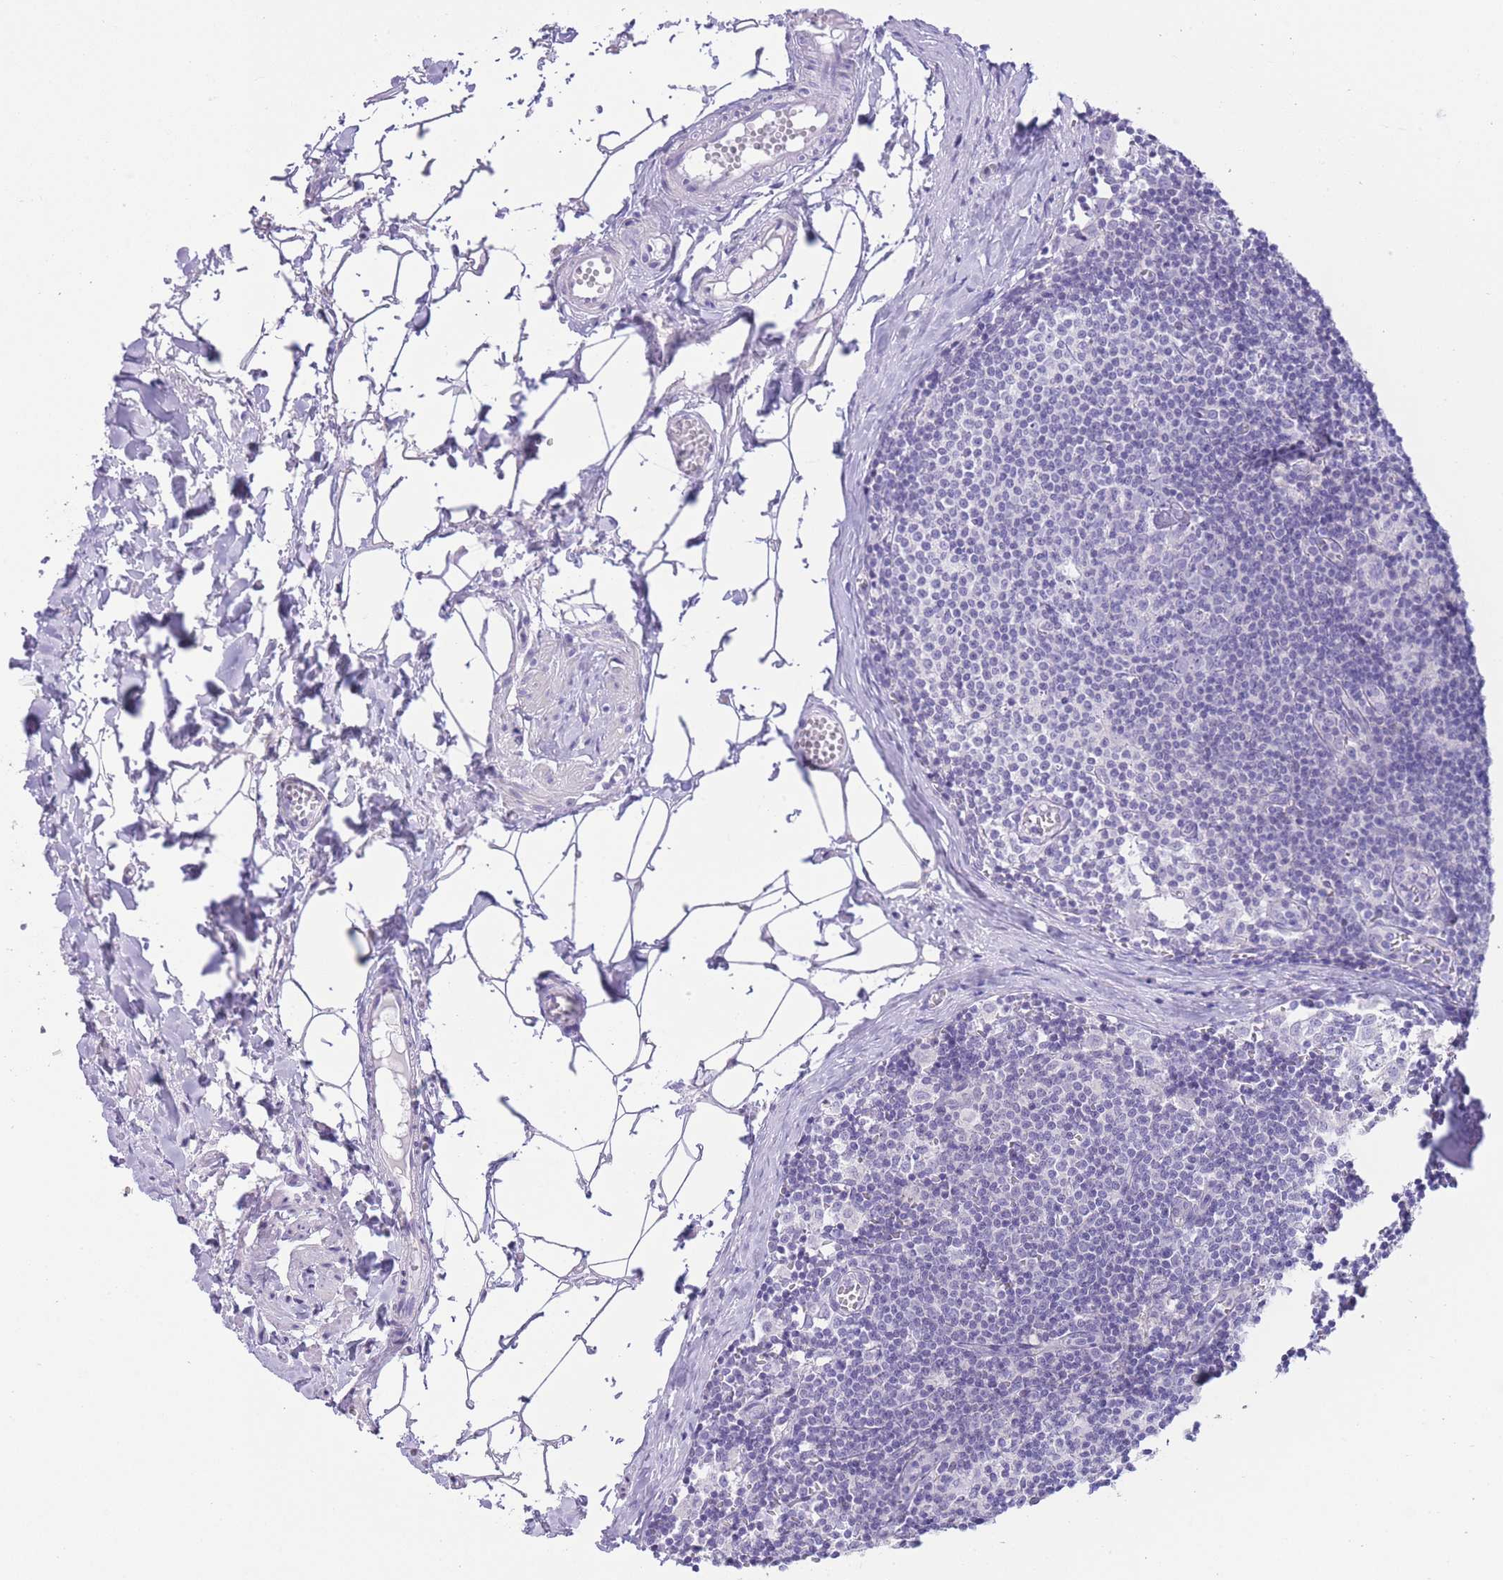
{"staining": {"intensity": "negative", "quantity": "none", "location": "none"}, "tissue": "lymph node", "cell_type": "Germinal center cells", "image_type": "normal", "snomed": [{"axis": "morphology", "description": "Normal tissue, NOS"}, {"axis": "topography", "description": "Lymph node"}], "caption": "A high-resolution image shows immunohistochemistry (IHC) staining of normal lymph node, which exhibits no significant expression in germinal center cells.", "gene": "ZNF212", "patient": {"sex": "female", "age": 42}}